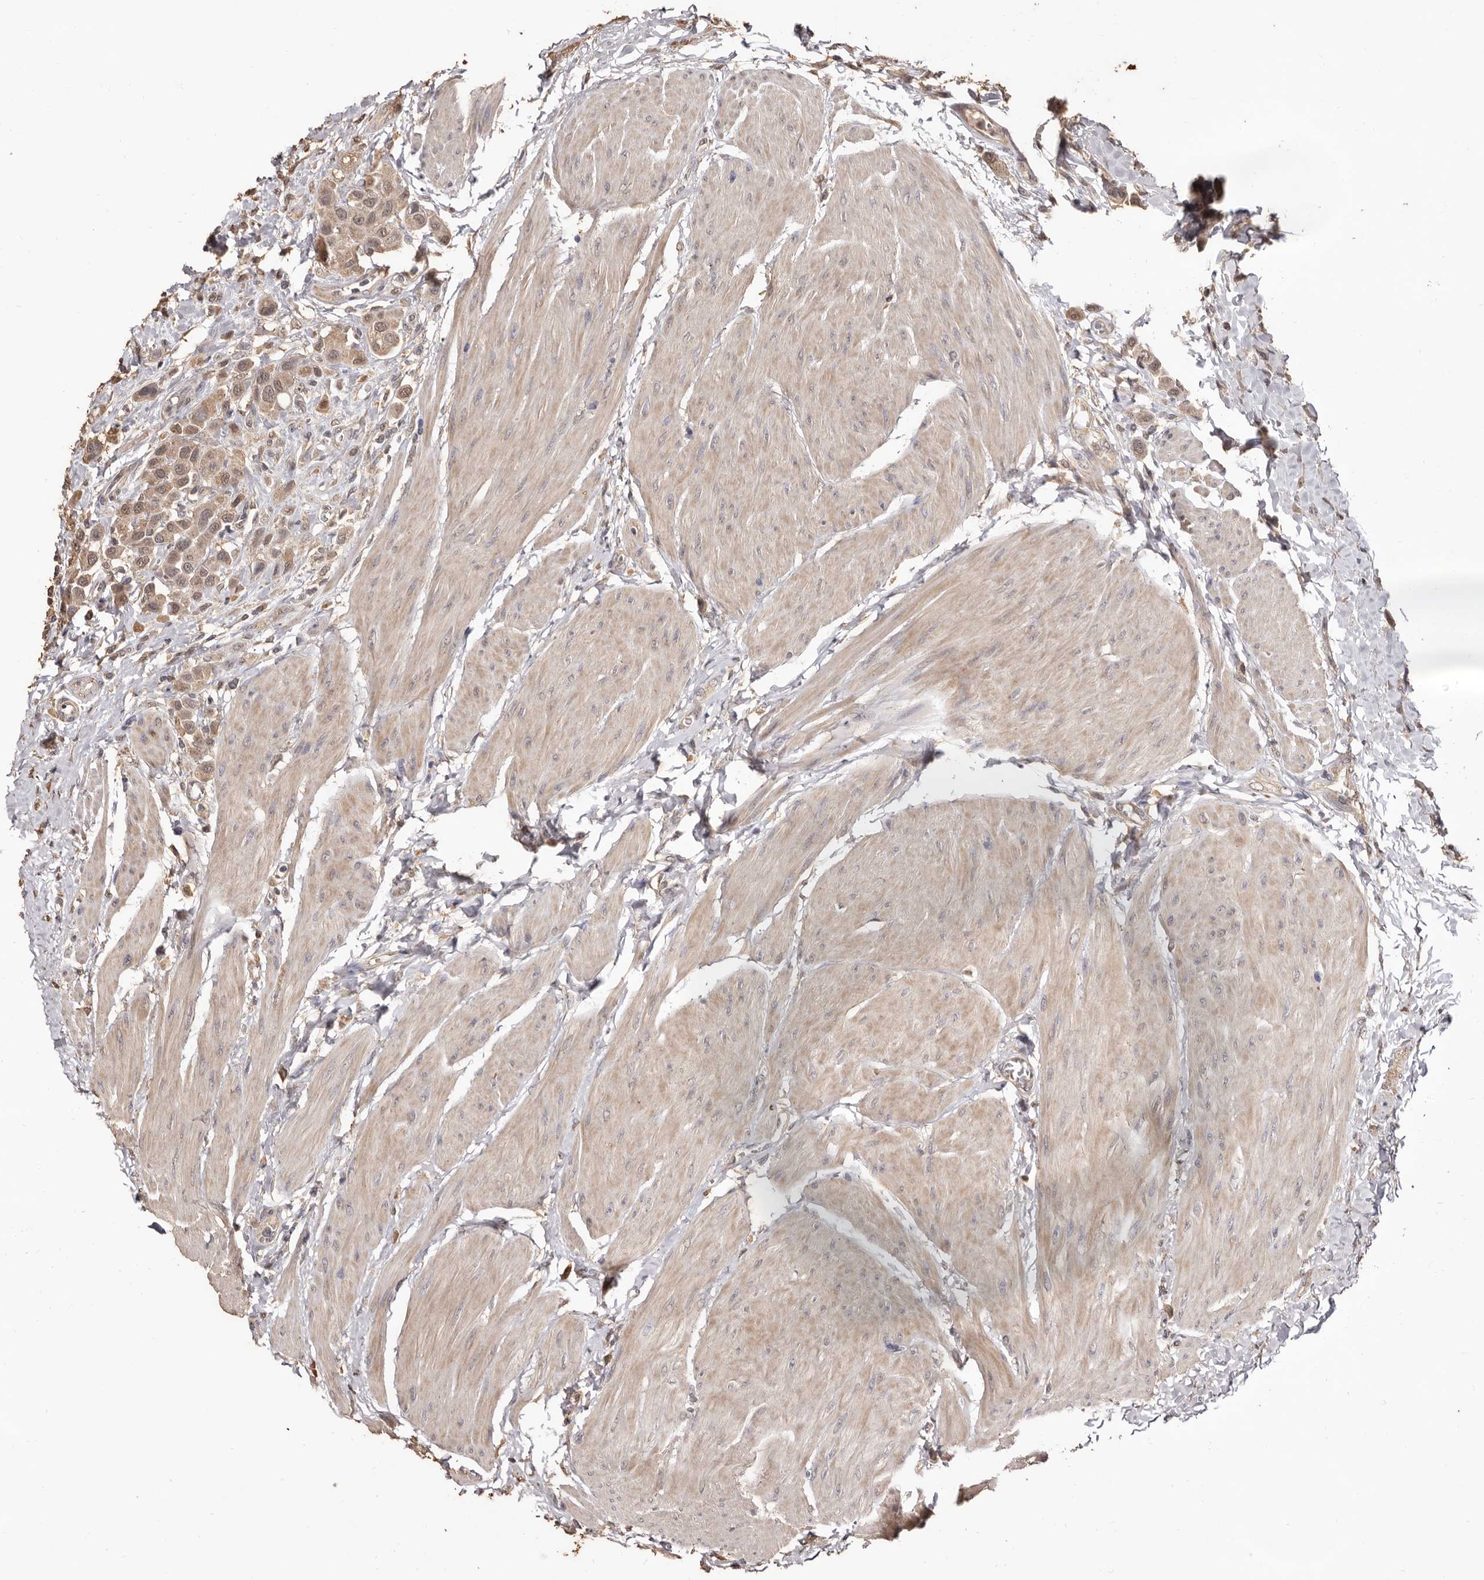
{"staining": {"intensity": "weak", "quantity": ">75%", "location": "cytoplasmic/membranous,nuclear"}, "tissue": "urothelial cancer", "cell_type": "Tumor cells", "image_type": "cancer", "snomed": [{"axis": "morphology", "description": "Urothelial carcinoma, High grade"}, {"axis": "topography", "description": "Urinary bladder"}], "caption": "Urothelial cancer was stained to show a protein in brown. There is low levels of weak cytoplasmic/membranous and nuclear positivity in approximately >75% of tumor cells.", "gene": "INAVA", "patient": {"sex": "male", "age": 50}}